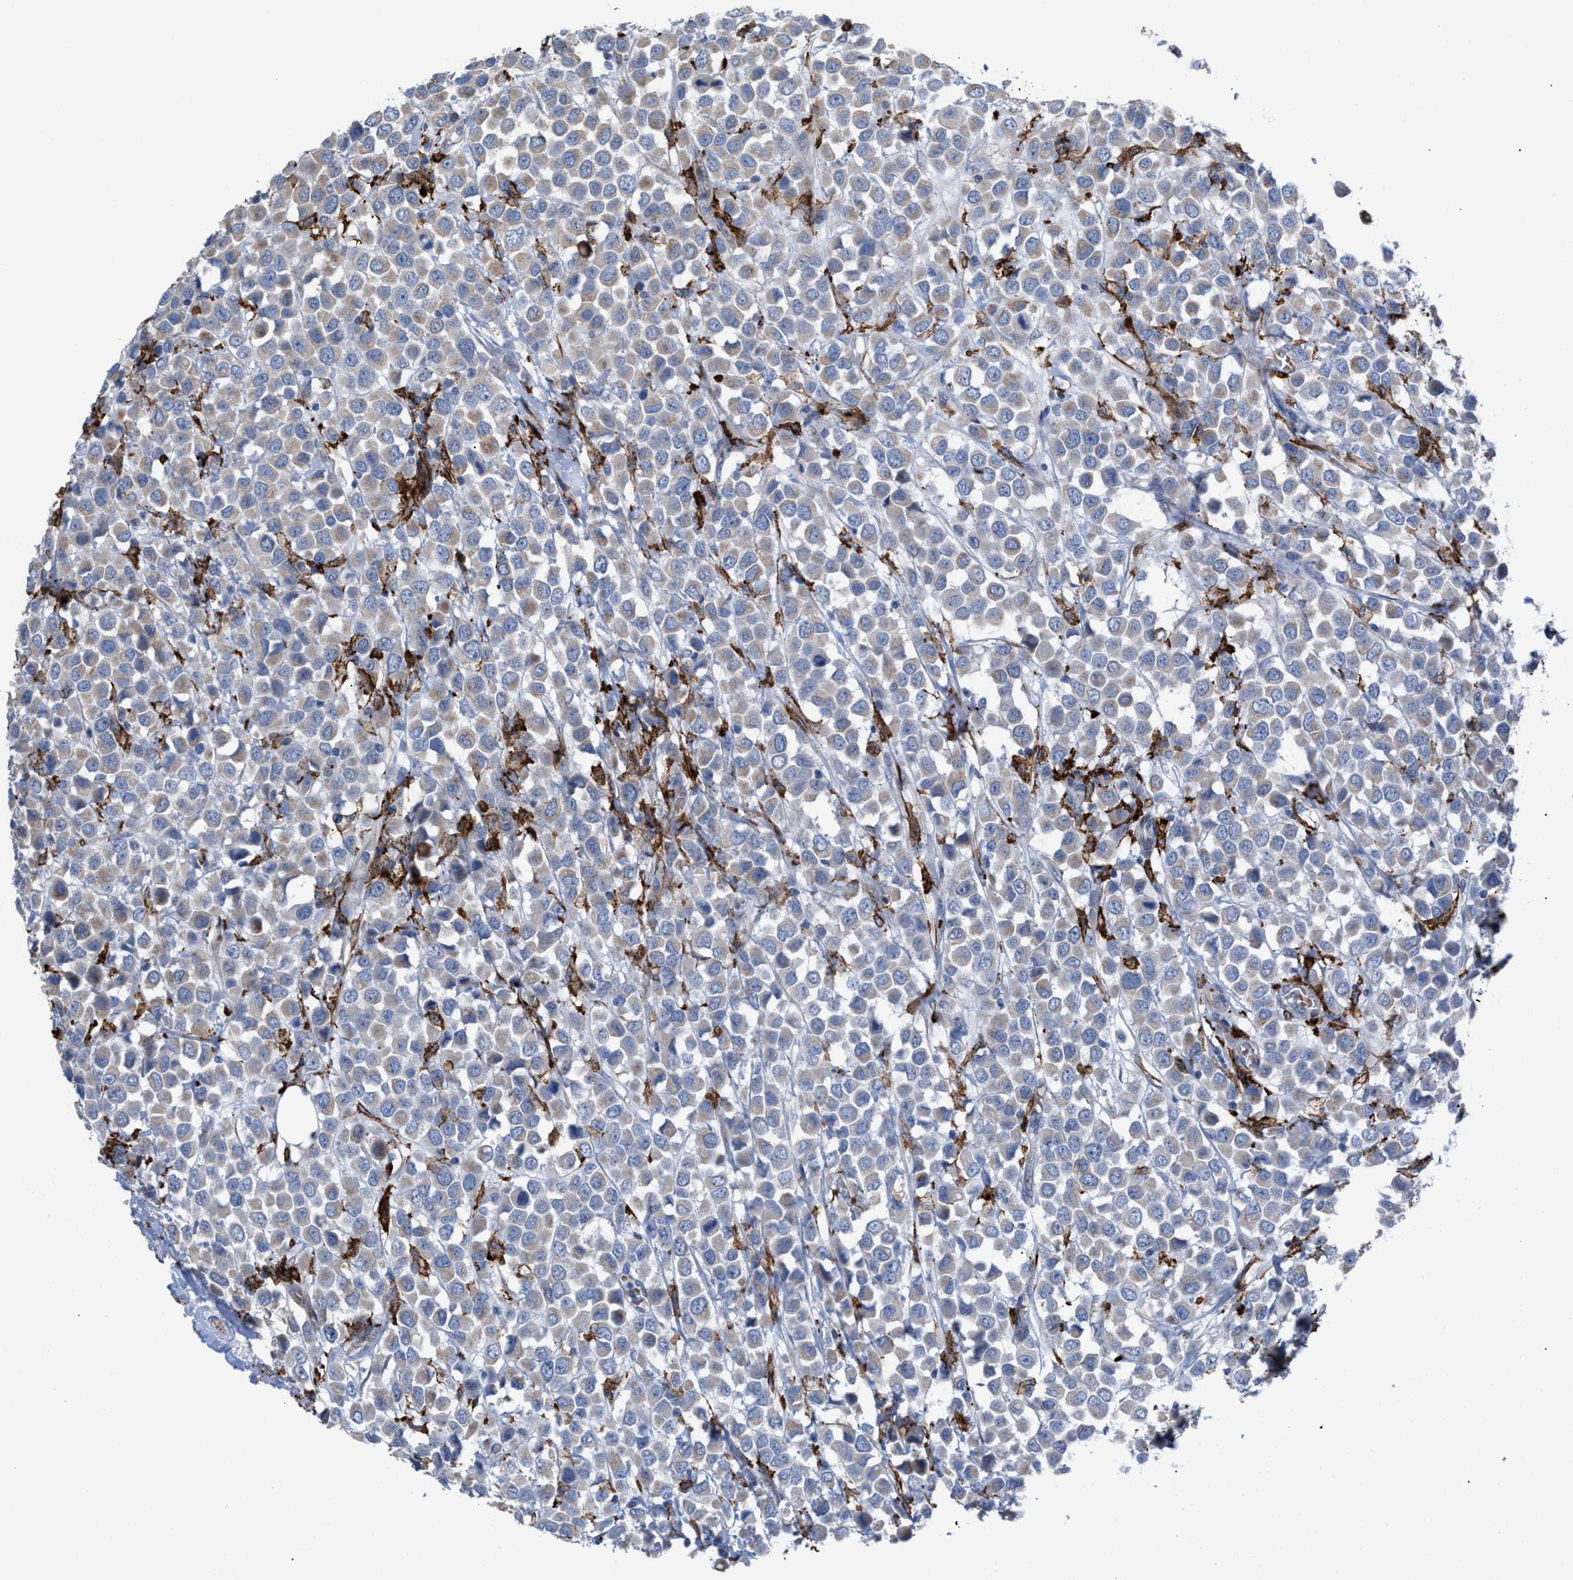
{"staining": {"intensity": "weak", "quantity": "25%-75%", "location": "cytoplasmic/membranous"}, "tissue": "breast cancer", "cell_type": "Tumor cells", "image_type": "cancer", "snomed": [{"axis": "morphology", "description": "Duct carcinoma"}, {"axis": "topography", "description": "Breast"}], "caption": "Protein staining reveals weak cytoplasmic/membranous expression in about 25%-75% of tumor cells in invasive ductal carcinoma (breast).", "gene": "SLC47A1", "patient": {"sex": "female", "age": 61}}